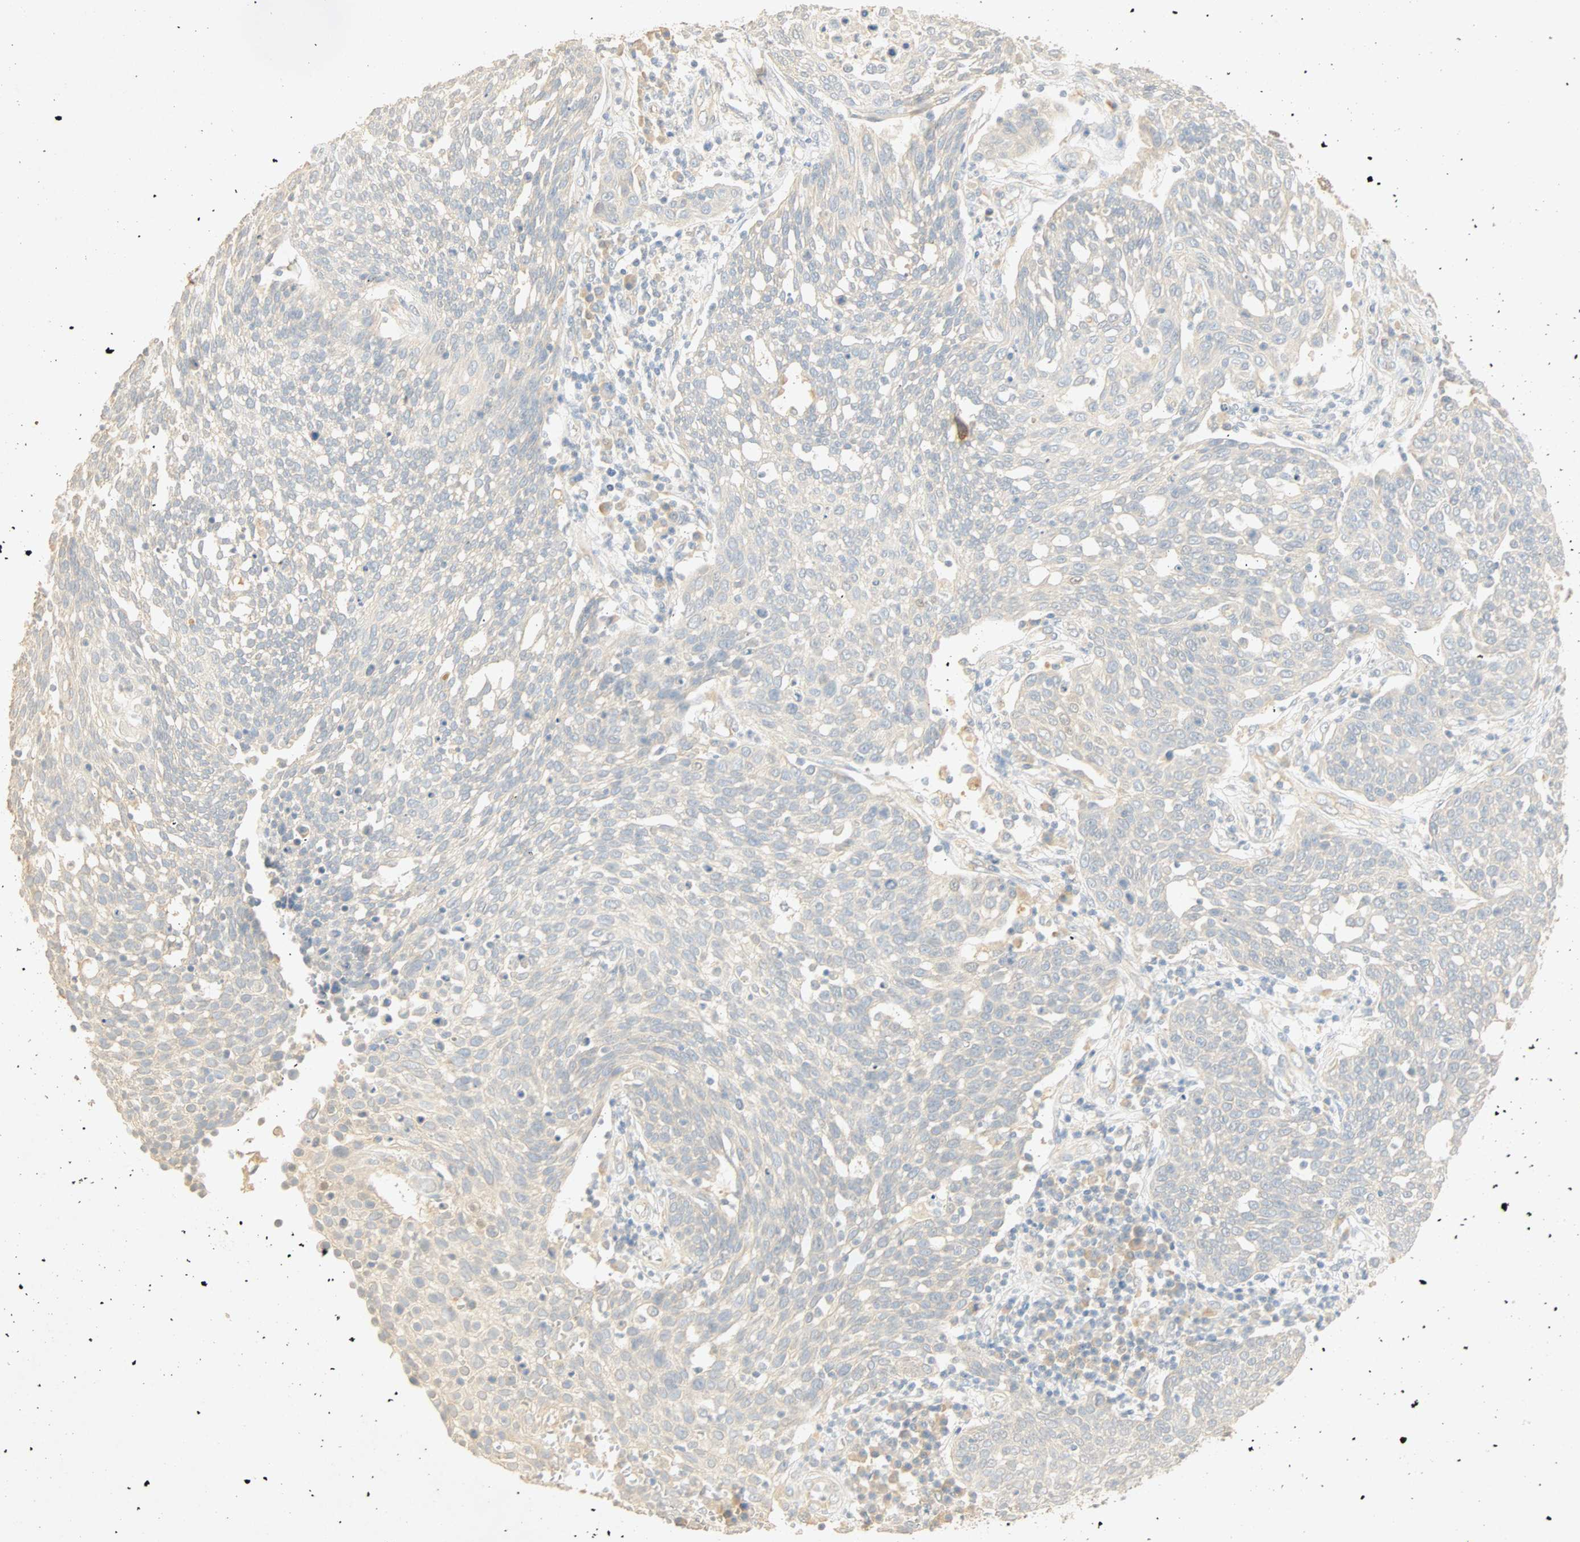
{"staining": {"intensity": "weak", "quantity": "25%-75%", "location": "cytoplasmic/membranous"}, "tissue": "cervical cancer", "cell_type": "Tumor cells", "image_type": "cancer", "snomed": [{"axis": "morphology", "description": "Squamous cell carcinoma, NOS"}, {"axis": "topography", "description": "Cervix"}], "caption": "High-magnification brightfield microscopy of cervical cancer (squamous cell carcinoma) stained with DAB (brown) and counterstained with hematoxylin (blue). tumor cells exhibit weak cytoplasmic/membranous staining is appreciated in about25%-75% of cells. (brown staining indicates protein expression, while blue staining denotes nuclei).", "gene": "SELENBP1", "patient": {"sex": "female", "age": 34}}